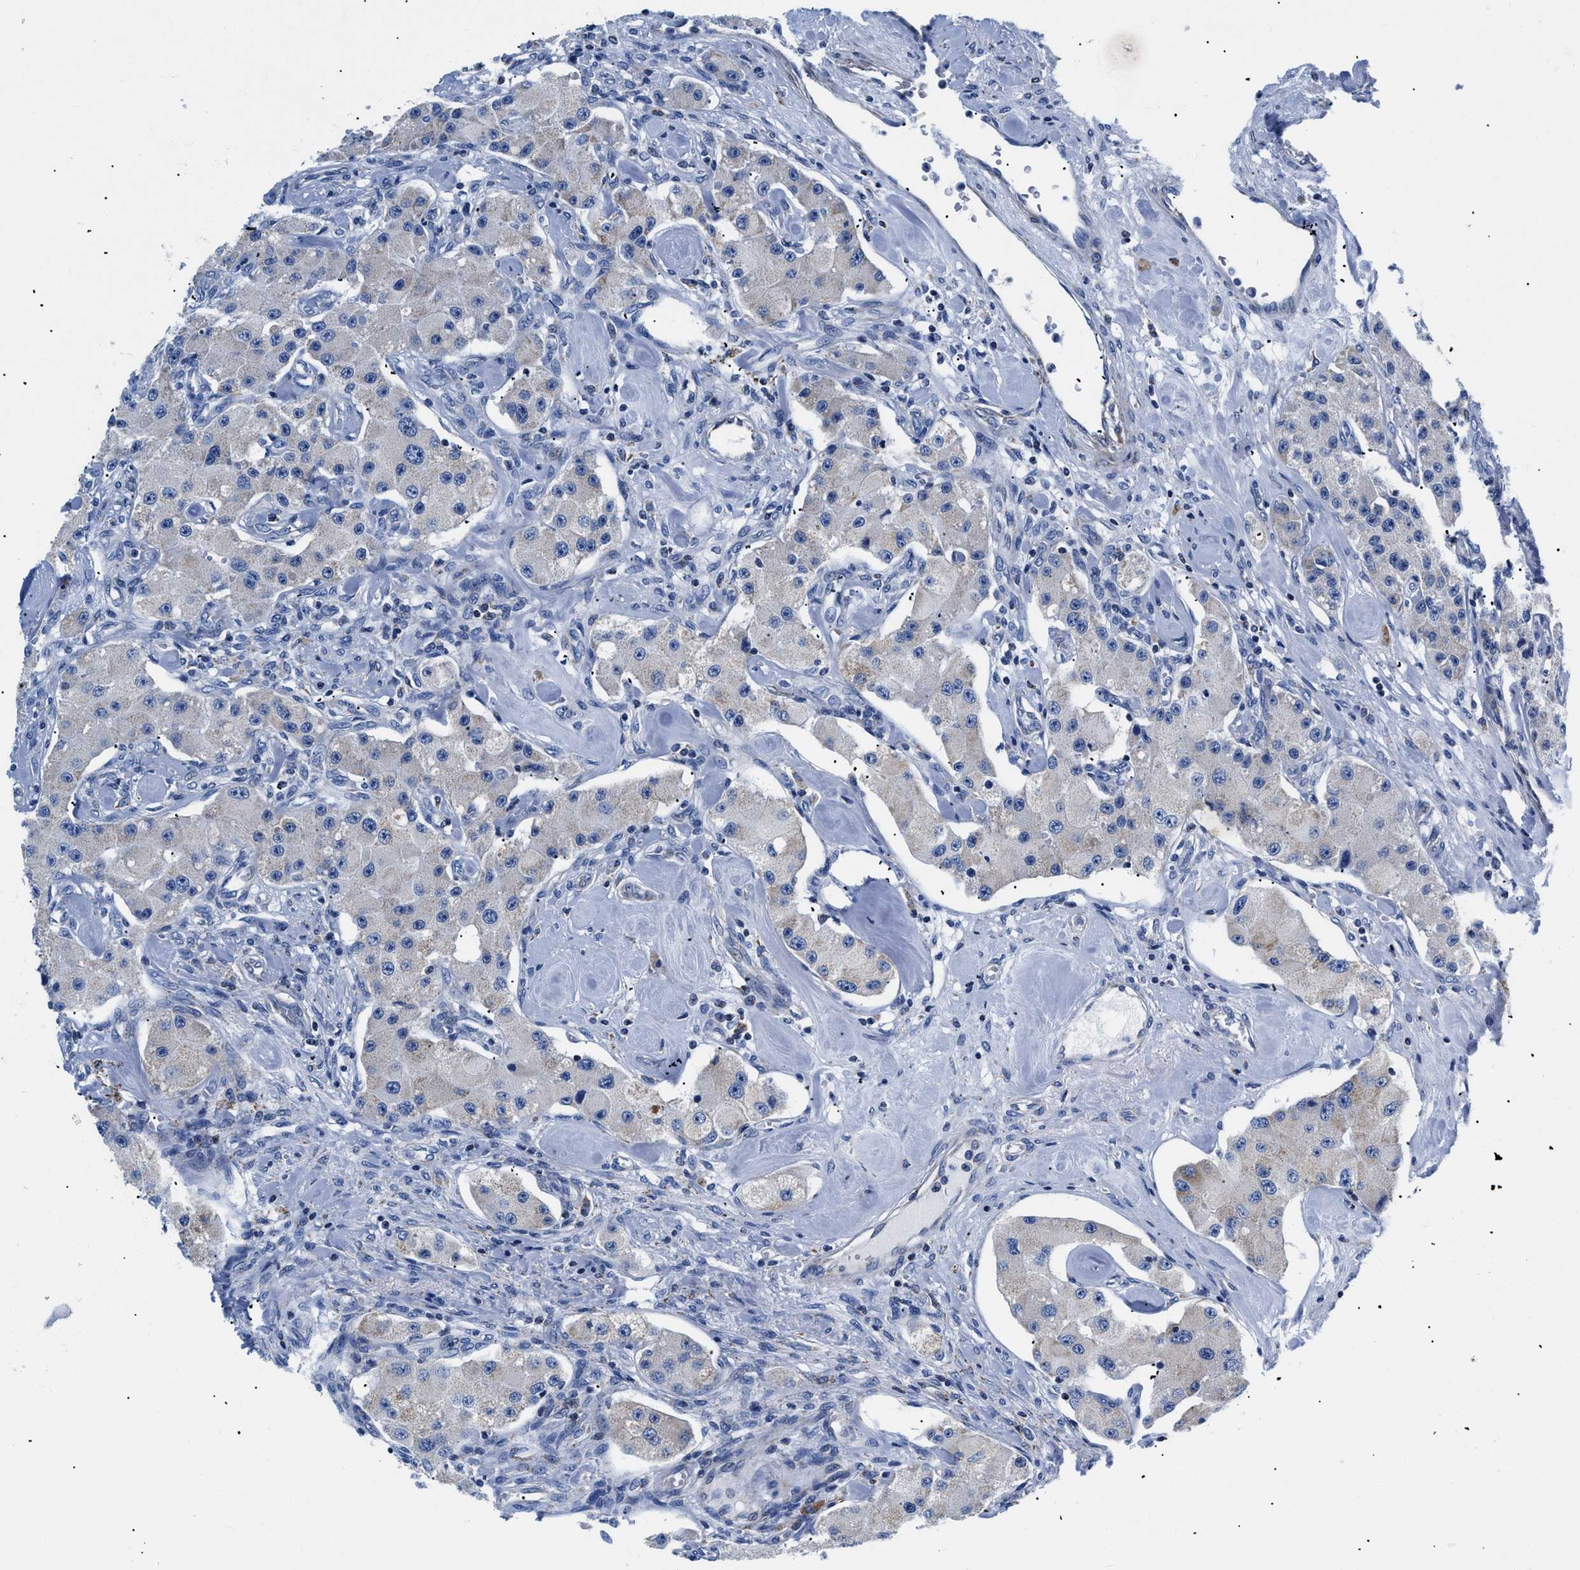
{"staining": {"intensity": "negative", "quantity": "none", "location": "none"}, "tissue": "carcinoid", "cell_type": "Tumor cells", "image_type": "cancer", "snomed": [{"axis": "morphology", "description": "Carcinoid, malignant, NOS"}, {"axis": "topography", "description": "Pancreas"}], "caption": "A high-resolution micrograph shows immunohistochemistry (IHC) staining of malignant carcinoid, which demonstrates no significant positivity in tumor cells. Brightfield microscopy of immunohistochemistry stained with DAB (3,3'-diaminobenzidine) (brown) and hematoxylin (blue), captured at high magnification.", "gene": "GPR149", "patient": {"sex": "male", "age": 41}}